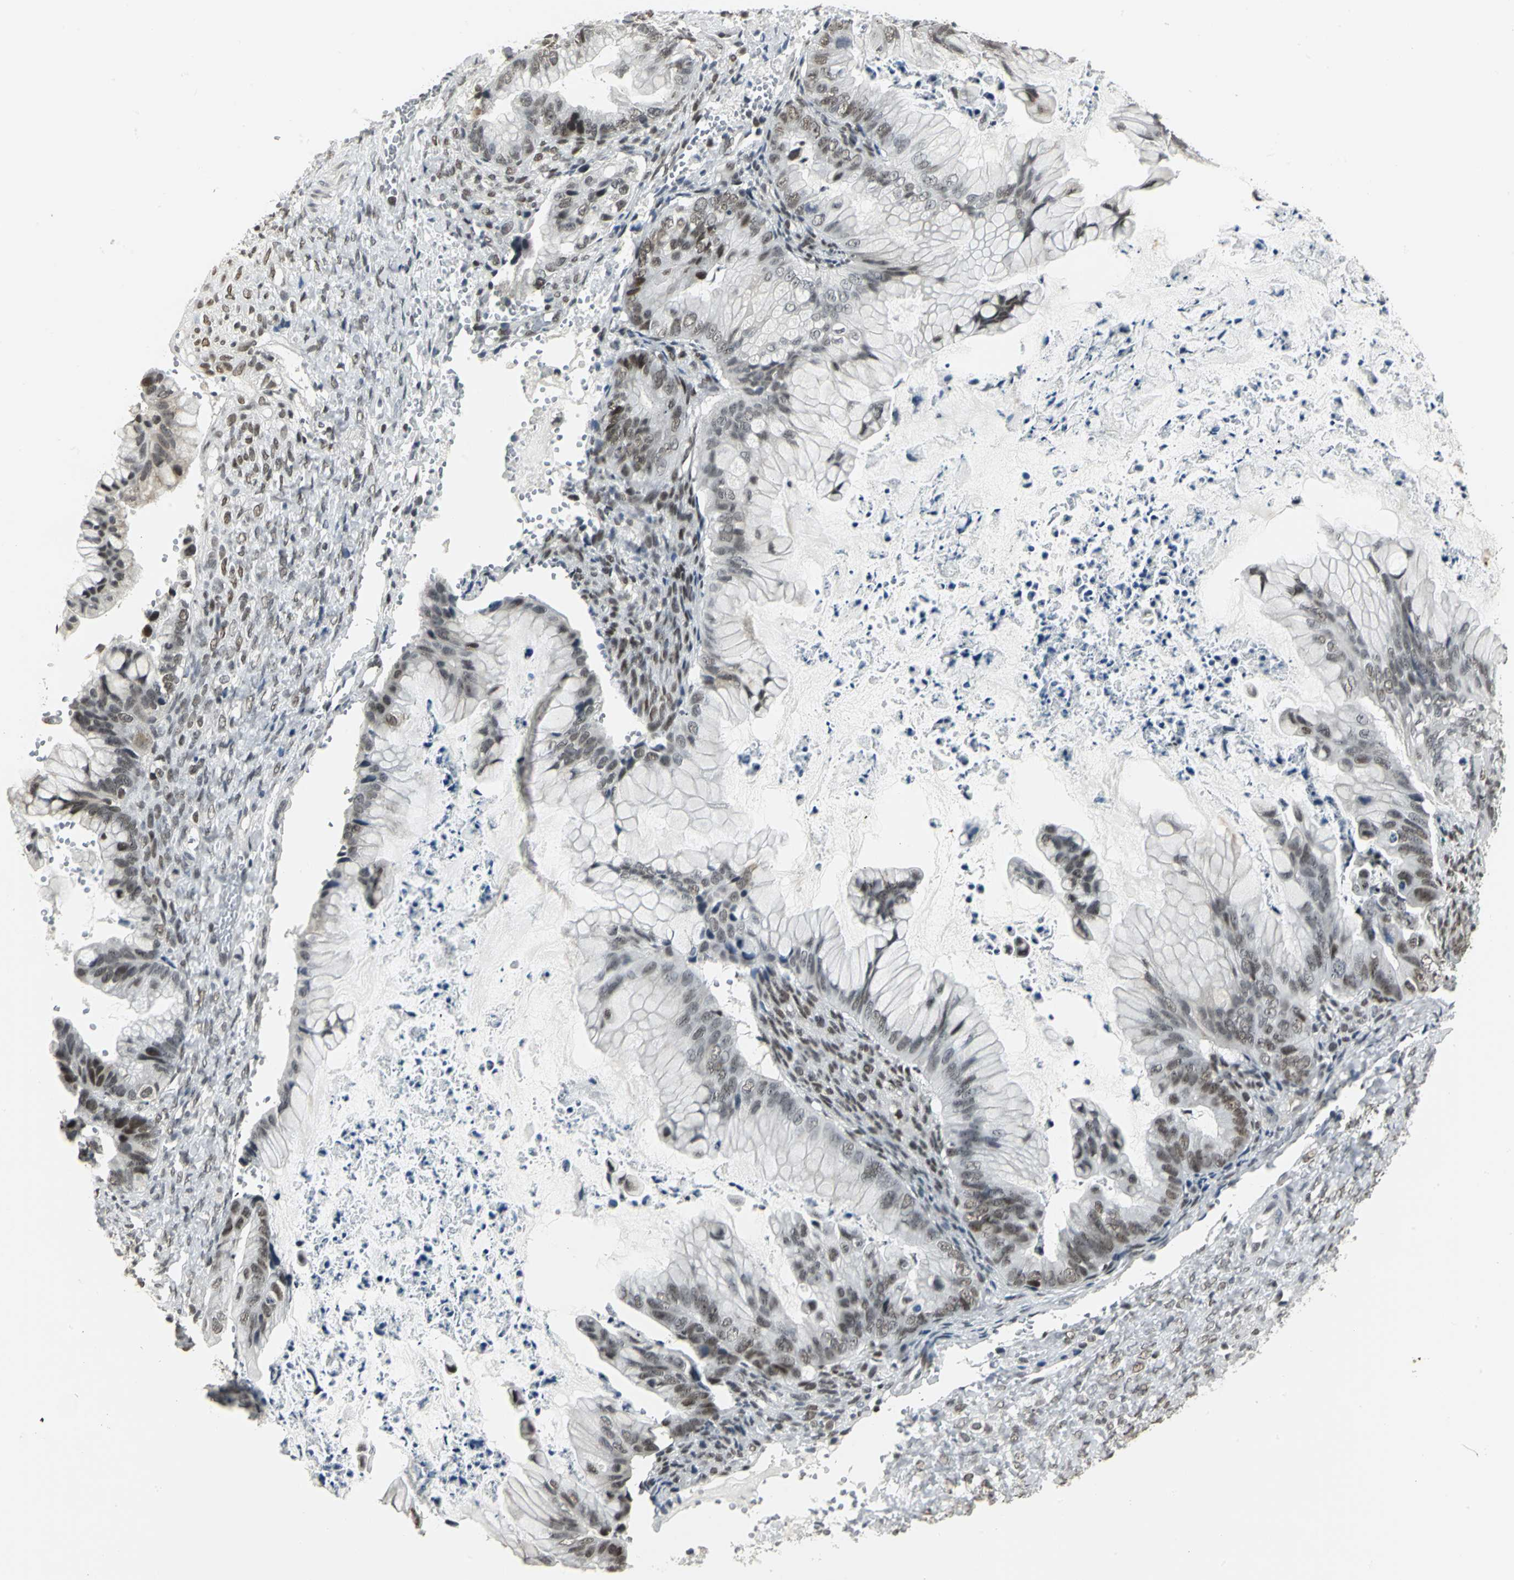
{"staining": {"intensity": "moderate", "quantity": ">75%", "location": "nuclear"}, "tissue": "ovarian cancer", "cell_type": "Tumor cells", "image_type": "cancer", "snomed": [{"axis": "morphology", "description": "Cystadenocarcinoma, mucinous, NOS"}, {"axis": "topography", "description": "Ovary"}], "caption": "Mucinous cystadenocarcinoma (ovarian) stained with a protein marker reveals moderate staining in tumor cells.", "gene": "CBX3", "patient": {"sex": "female", "age": 36}}